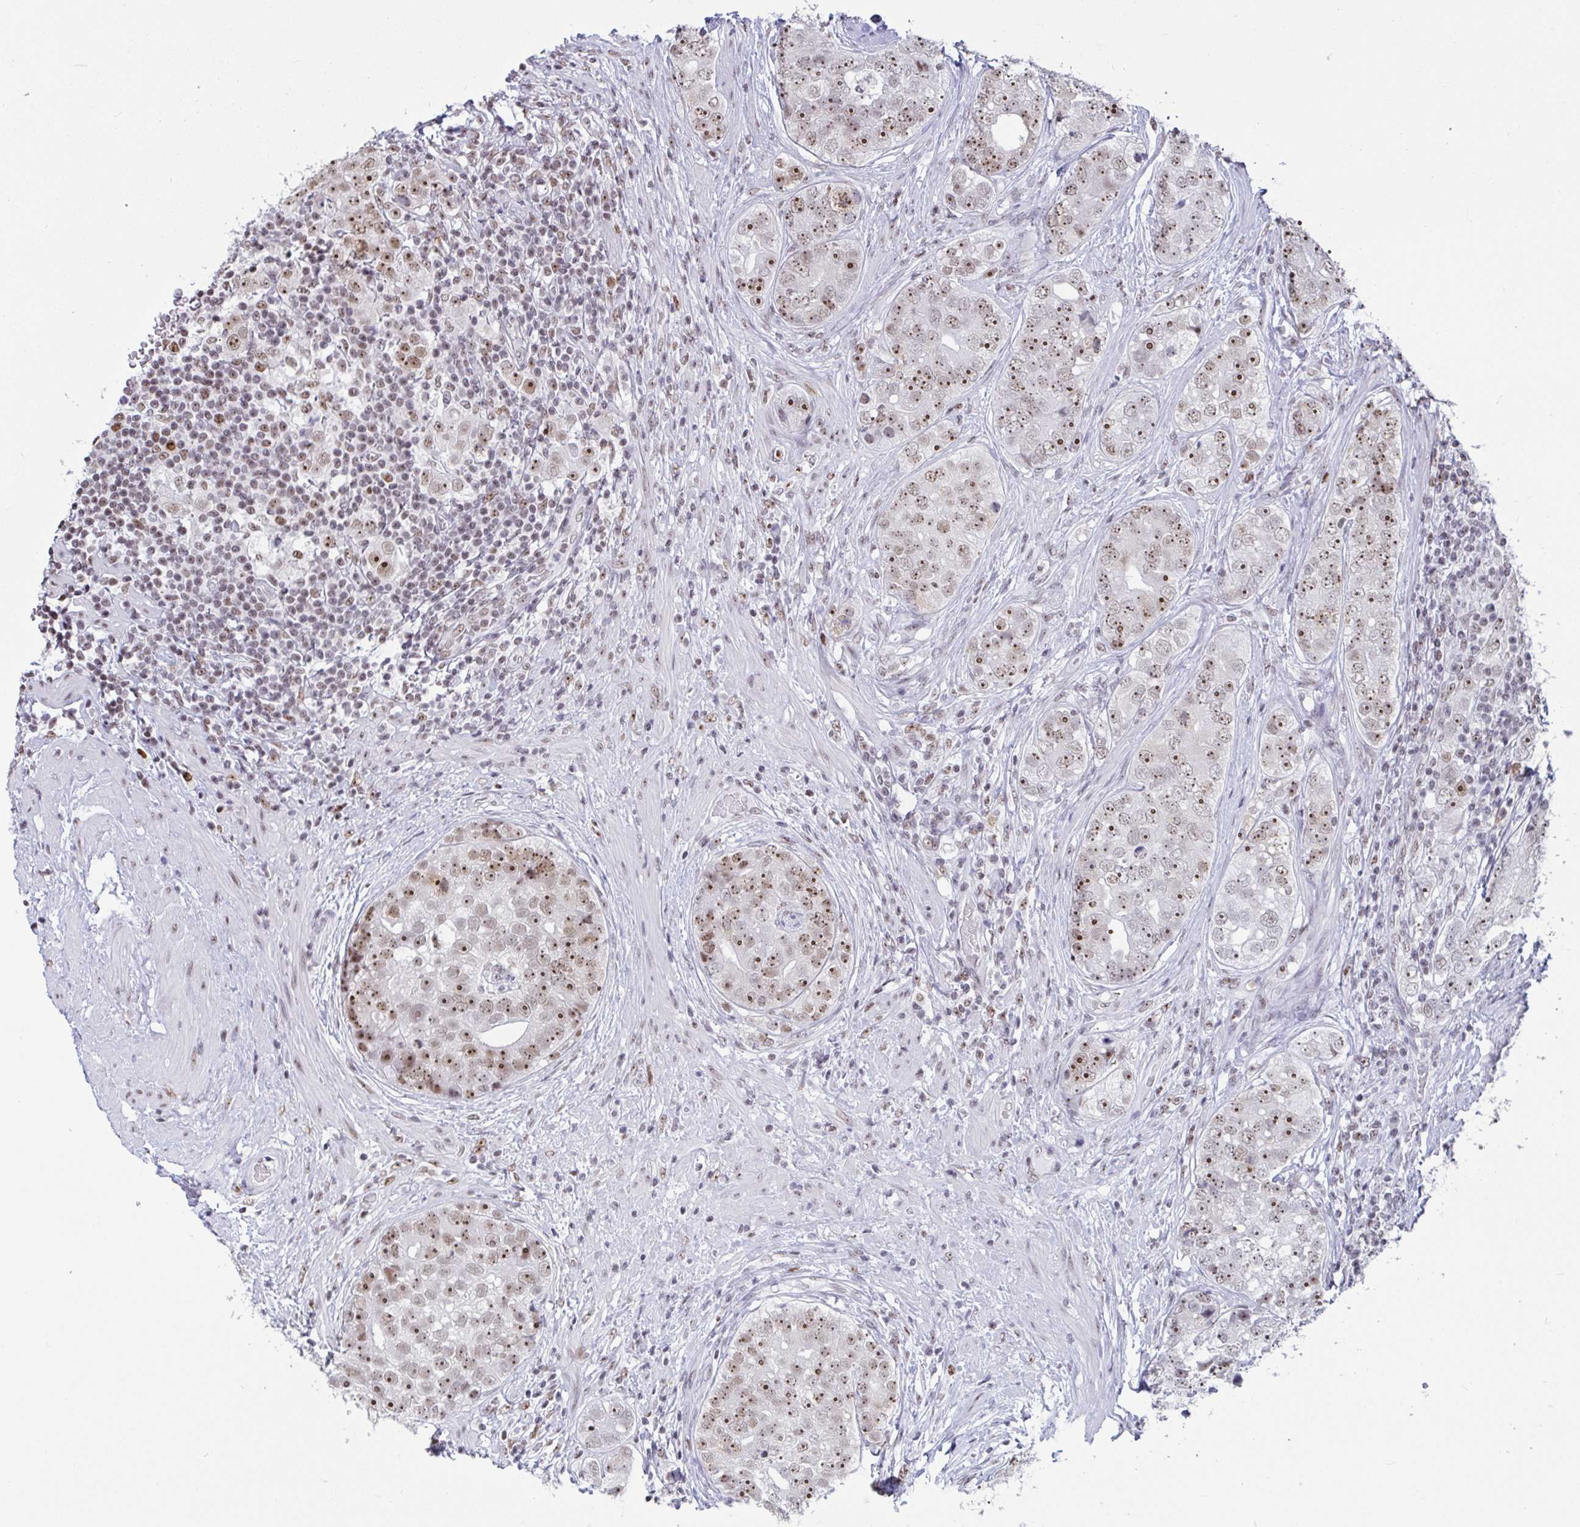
{"staining": {"intensity": "moderate", "quantity": ">75%", "location": "nuclear"}, "tissue": "prostate cancer", "cell_type": "Tumor cells", "image_type": "cancer", "snomed": [{"axis": "morphology", "description": "Adenocarcinoma, High grade"}, {"axis": "topography", "description": "Prostate"}], "caption": "Adenocarcinoma (high-grade) (prostate) stained with immunohistochemistry reveals moderate nuclear expression in approximately >75% of tumor cells. (DAB IHC with brightfield microscopy, high magnification).", "gene": "SUPT16H", "patient": {"sex": "male", "age": 60}}